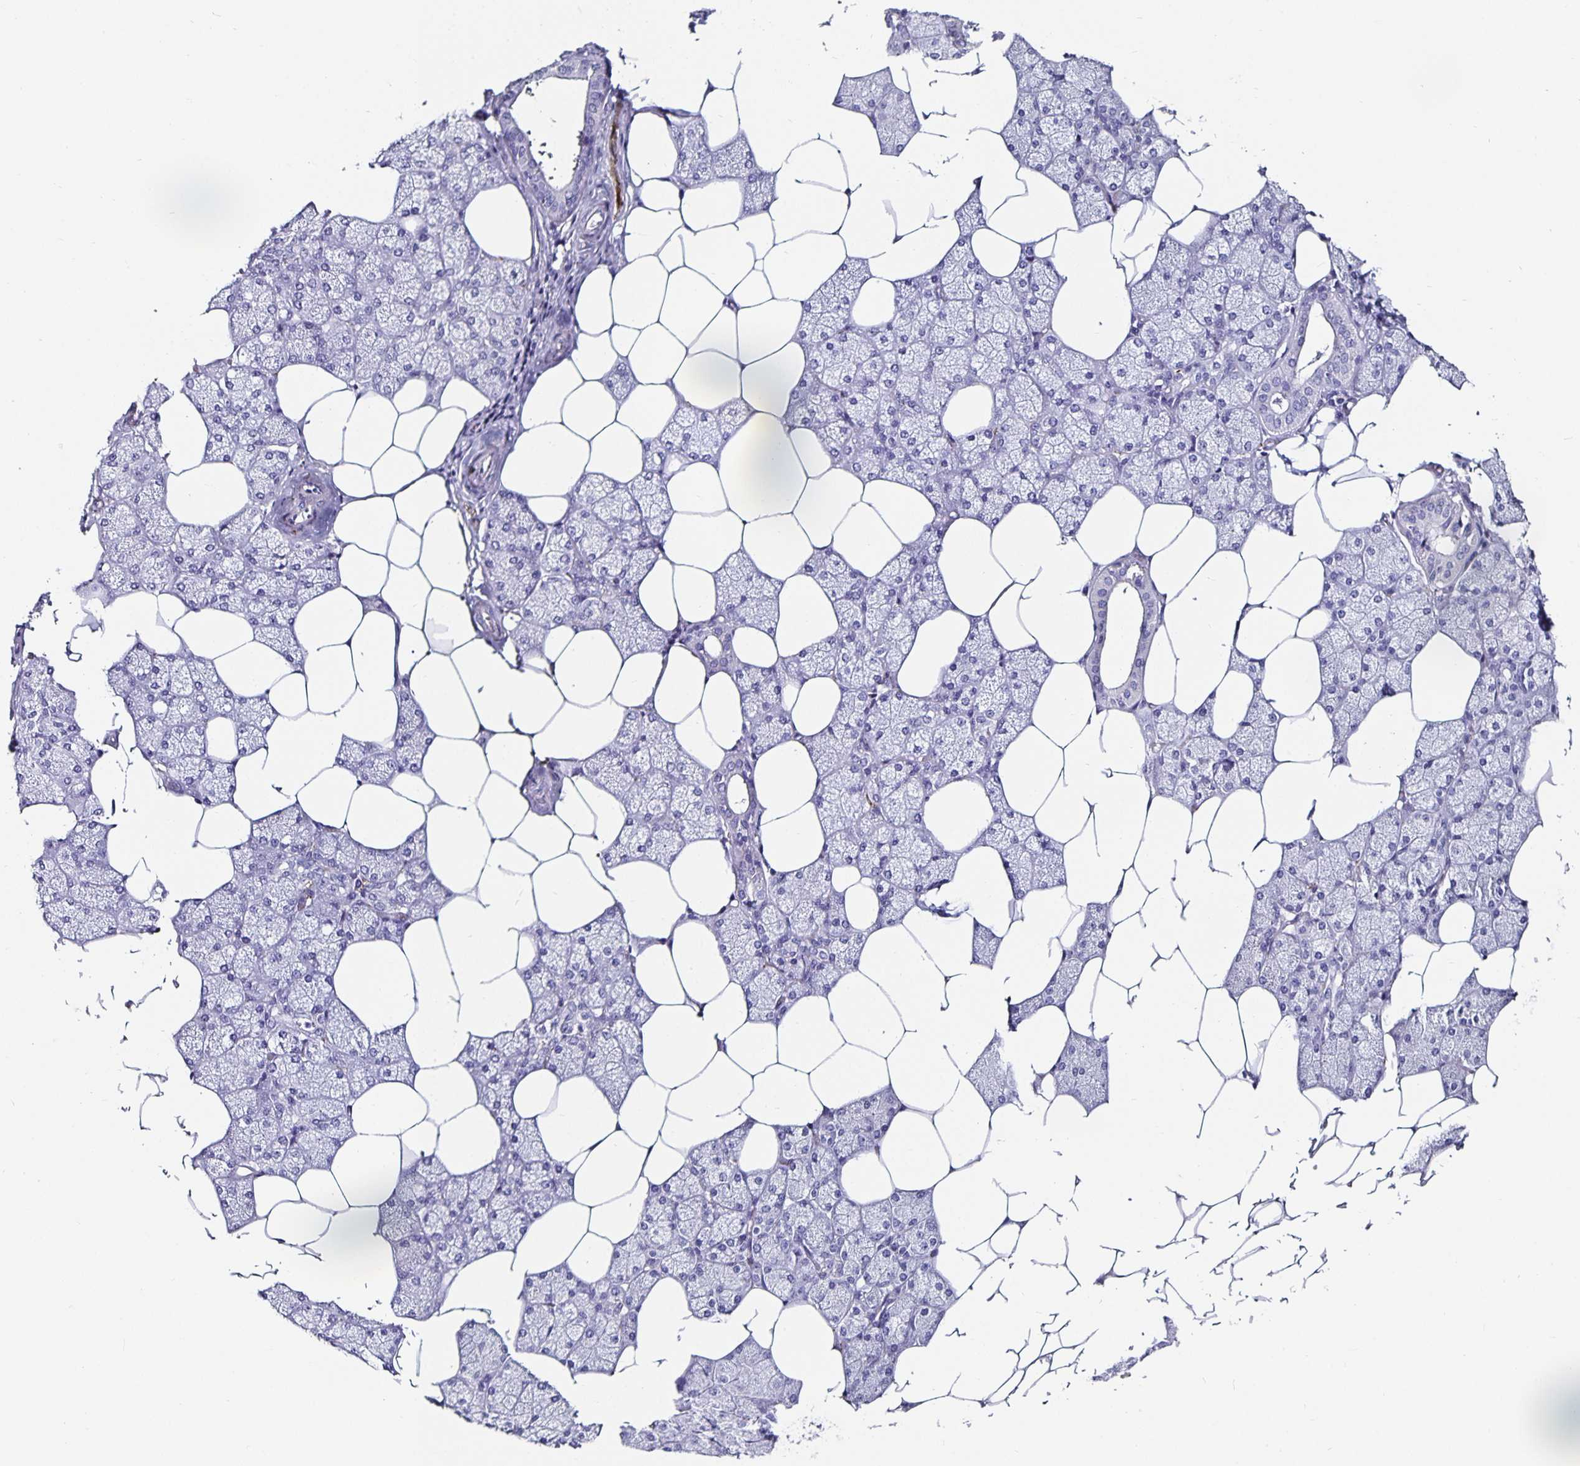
{"staining": {"intensity": "negative", "quantity": "none", "location": "none"}, "tissue": "salivary gland", "cell_type": "Glandular cells", "image_type": "normal", "snomed": [{"axis": "morphology", "description": "Normal tissue, NOS"}, {"axis": "topography", "description": "Salivary gland"}], "caption": "An immunohistochemistry (IHC) image of unremarkable salivary gland is shown. There is no staining in glandular cells of salivary gland.", "gene": "CHGA", "patient": {"sex": "female", "age": 43}}